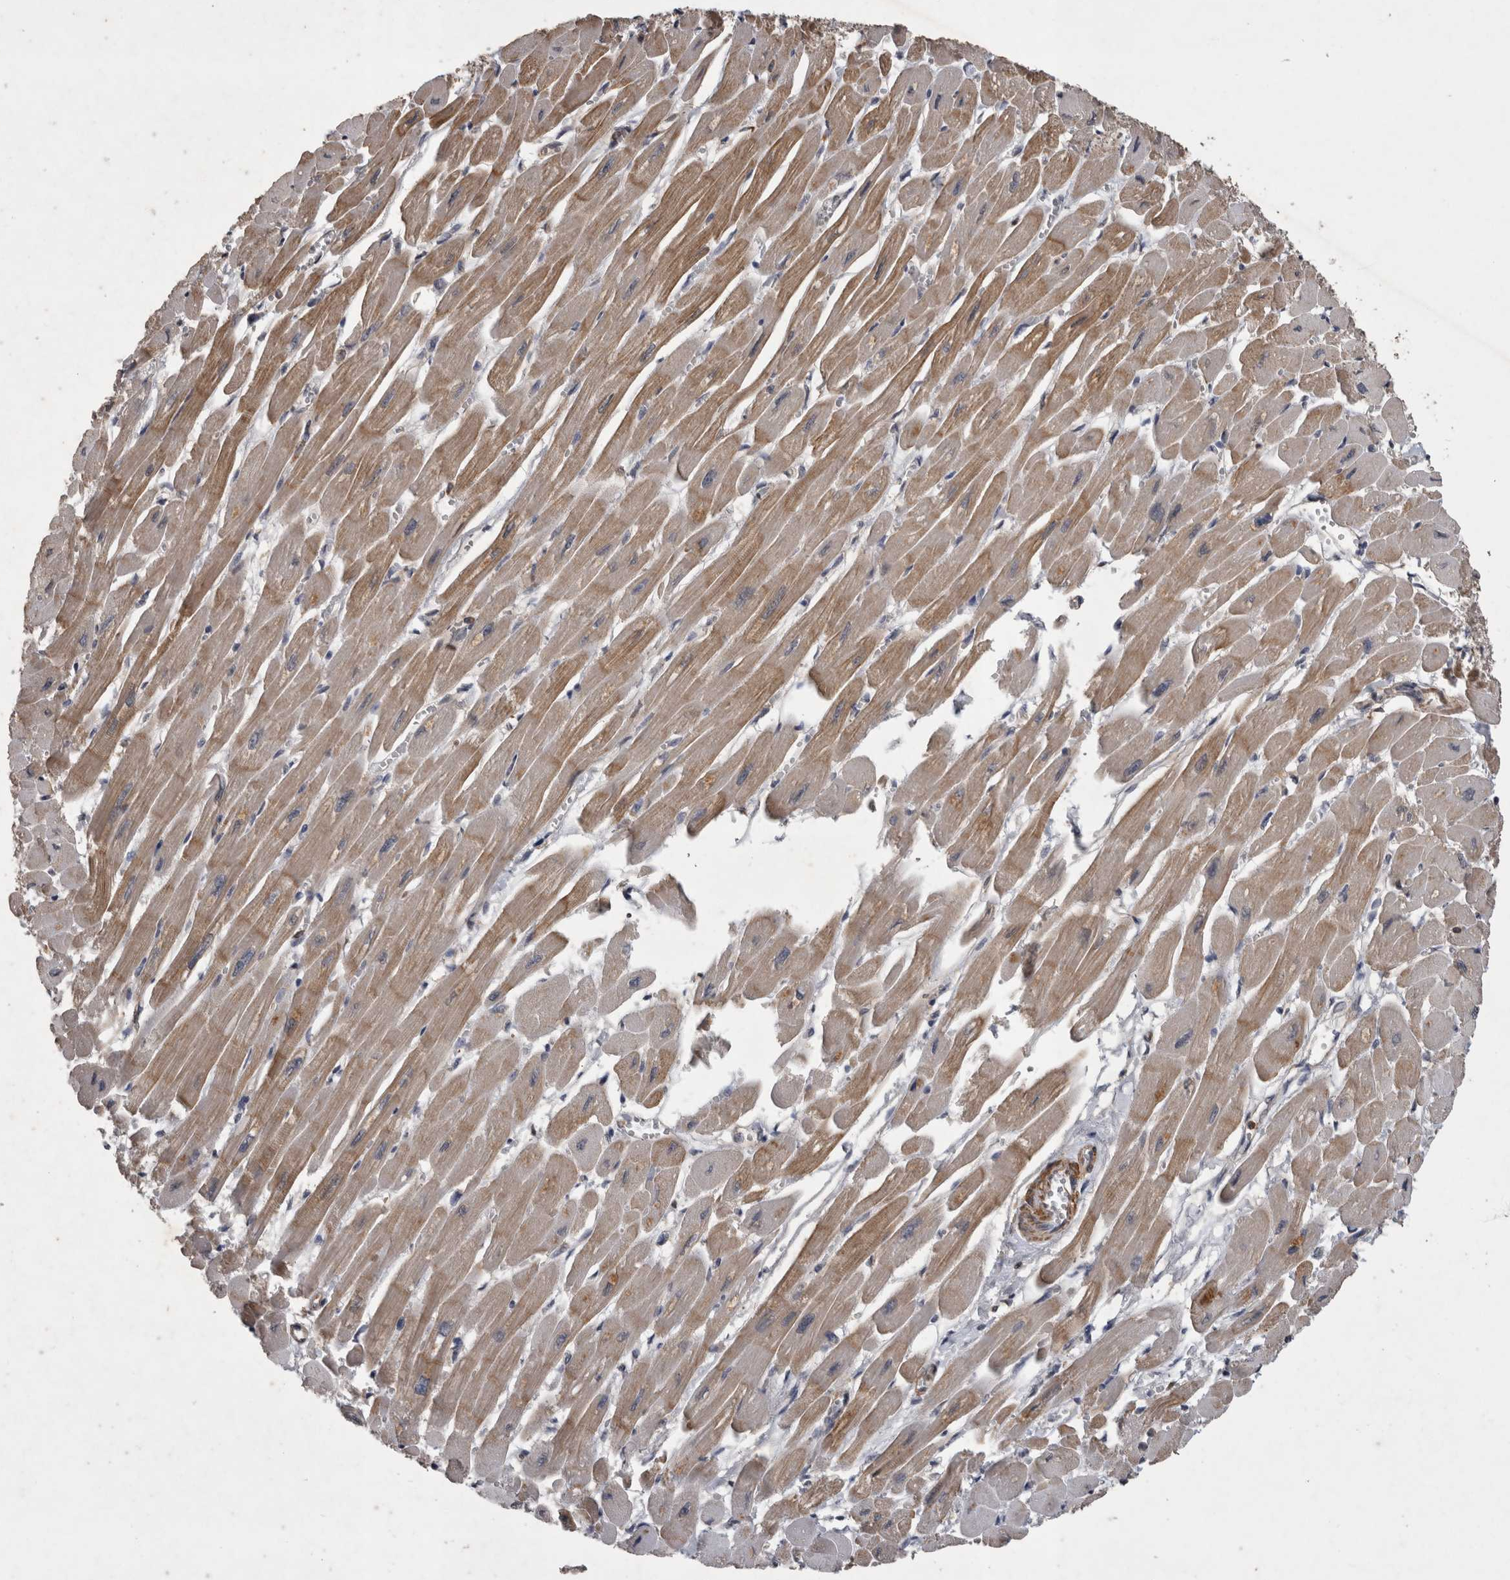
{"staining": {"intensity": "moderate", "quantity": ">75%", "location": "cytoplasmic/membranous"}, "tissue": "heart muscle", "cell_type": "Cardiomyocytes", "image_type": "normal", "snomed": [{"axis": "morphology", "description": "Normal tissue, NOS"}, {"axis": "topography", "description": "Heart"}], "caption": "Immunohistochemistry (IHC) of normal human heart muscle shows medium levels of moderate cytoplasmic/membranous expression in about >75% of cardiomyocytes.", "gene": "SPATA48", "patient": {"sex": "female", "age": 54}}